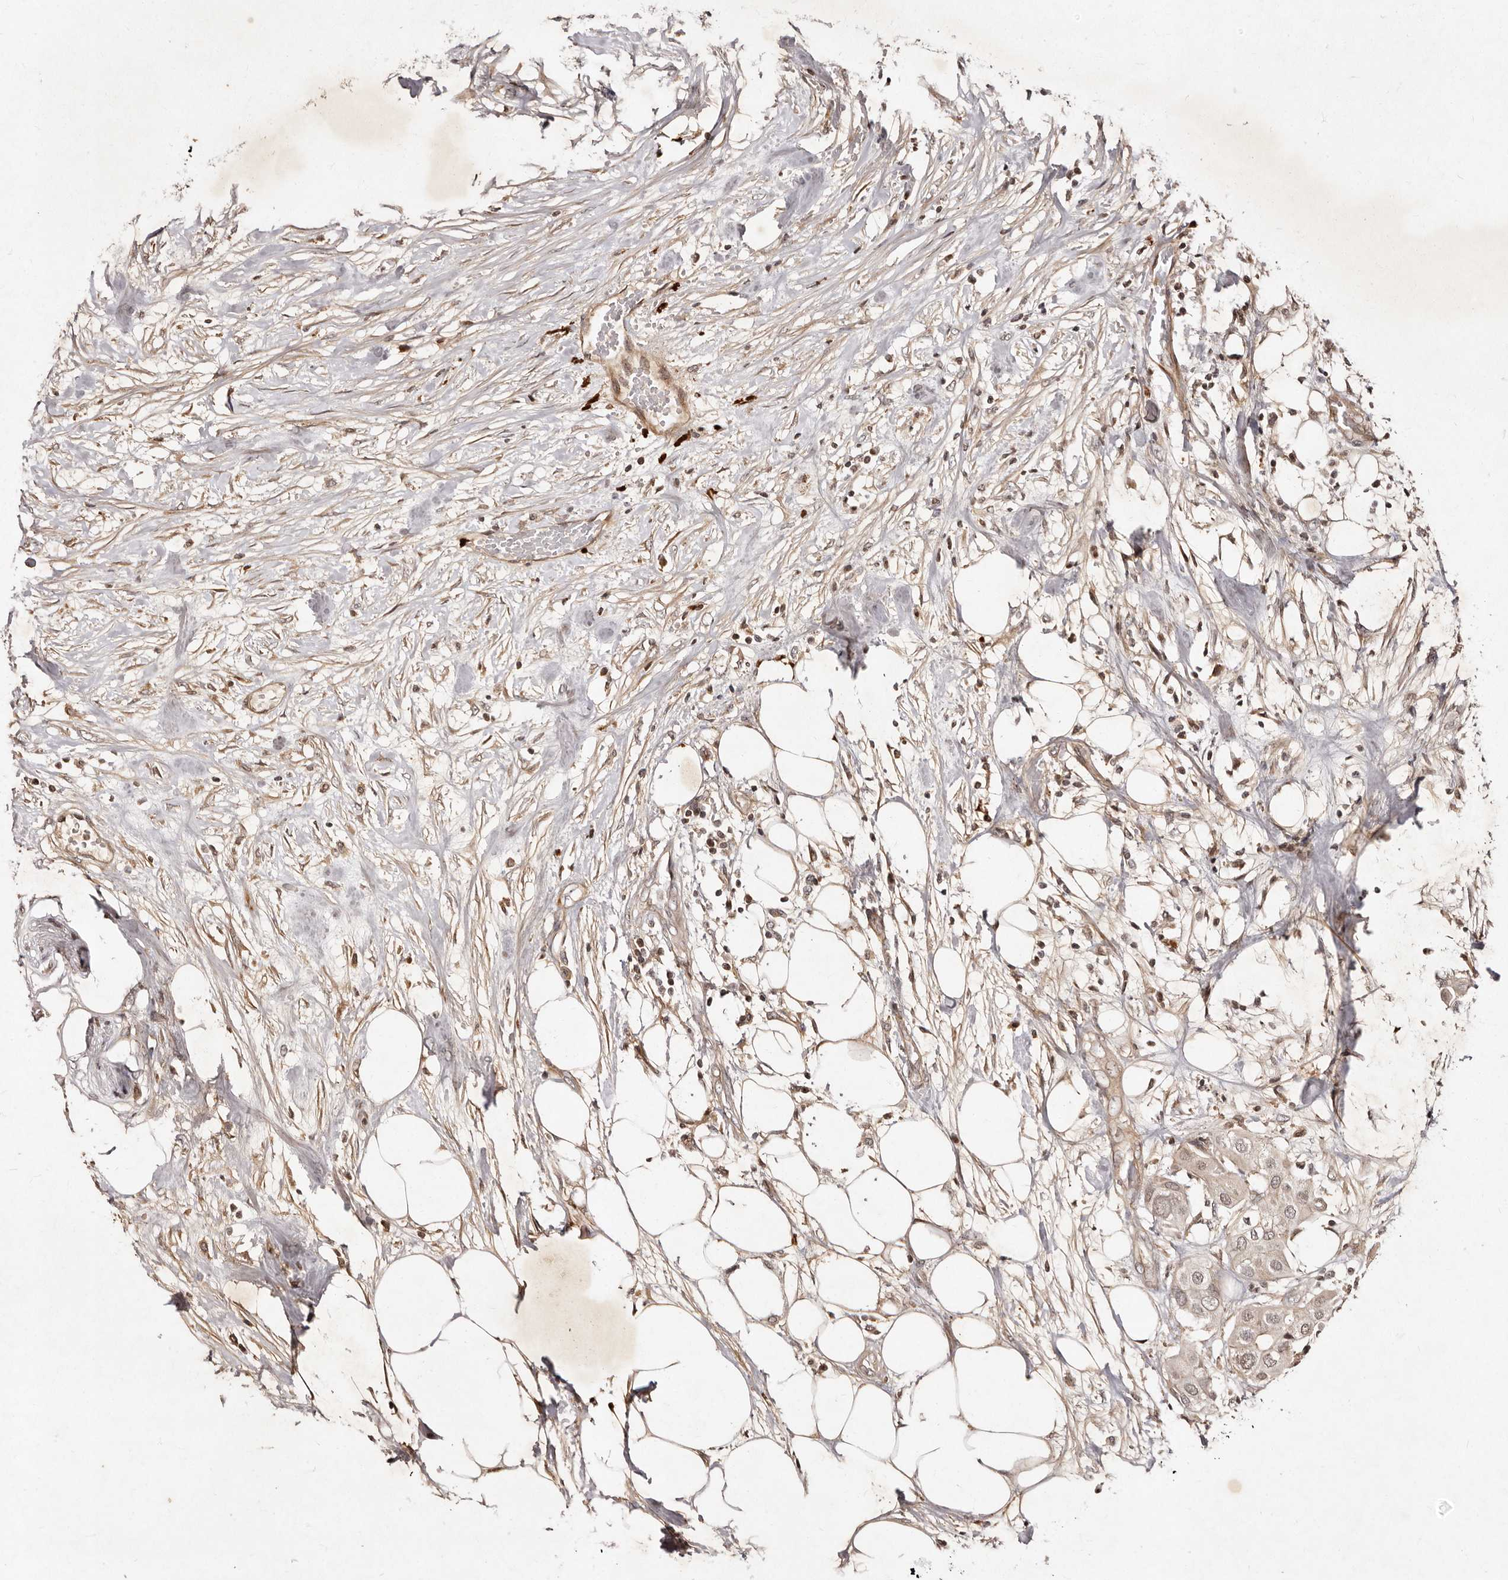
{"staining": {"intensity": "weak", "quantity": ">75%", "location": "nuclear"}, "tissue": "urothelial cancer", "cell_type": "Tumor cells", "image_type": "cancer", "snomed": [{"axis": "morphology", "description": "Urothelial carcinoma, High grade"}, {"axis": "topography", "description": "Urinary bladder"}], "caption": "Tumor cells show low levels of weak nuclear staining in about >75% of cells in urothelial cancer. (Stains: DAB in brown, nuclei in blue, Microscopy: brightfield microscopy at high magnification).", "gene": "LCORL", "patient": {"sex": "male", "age": 64}}